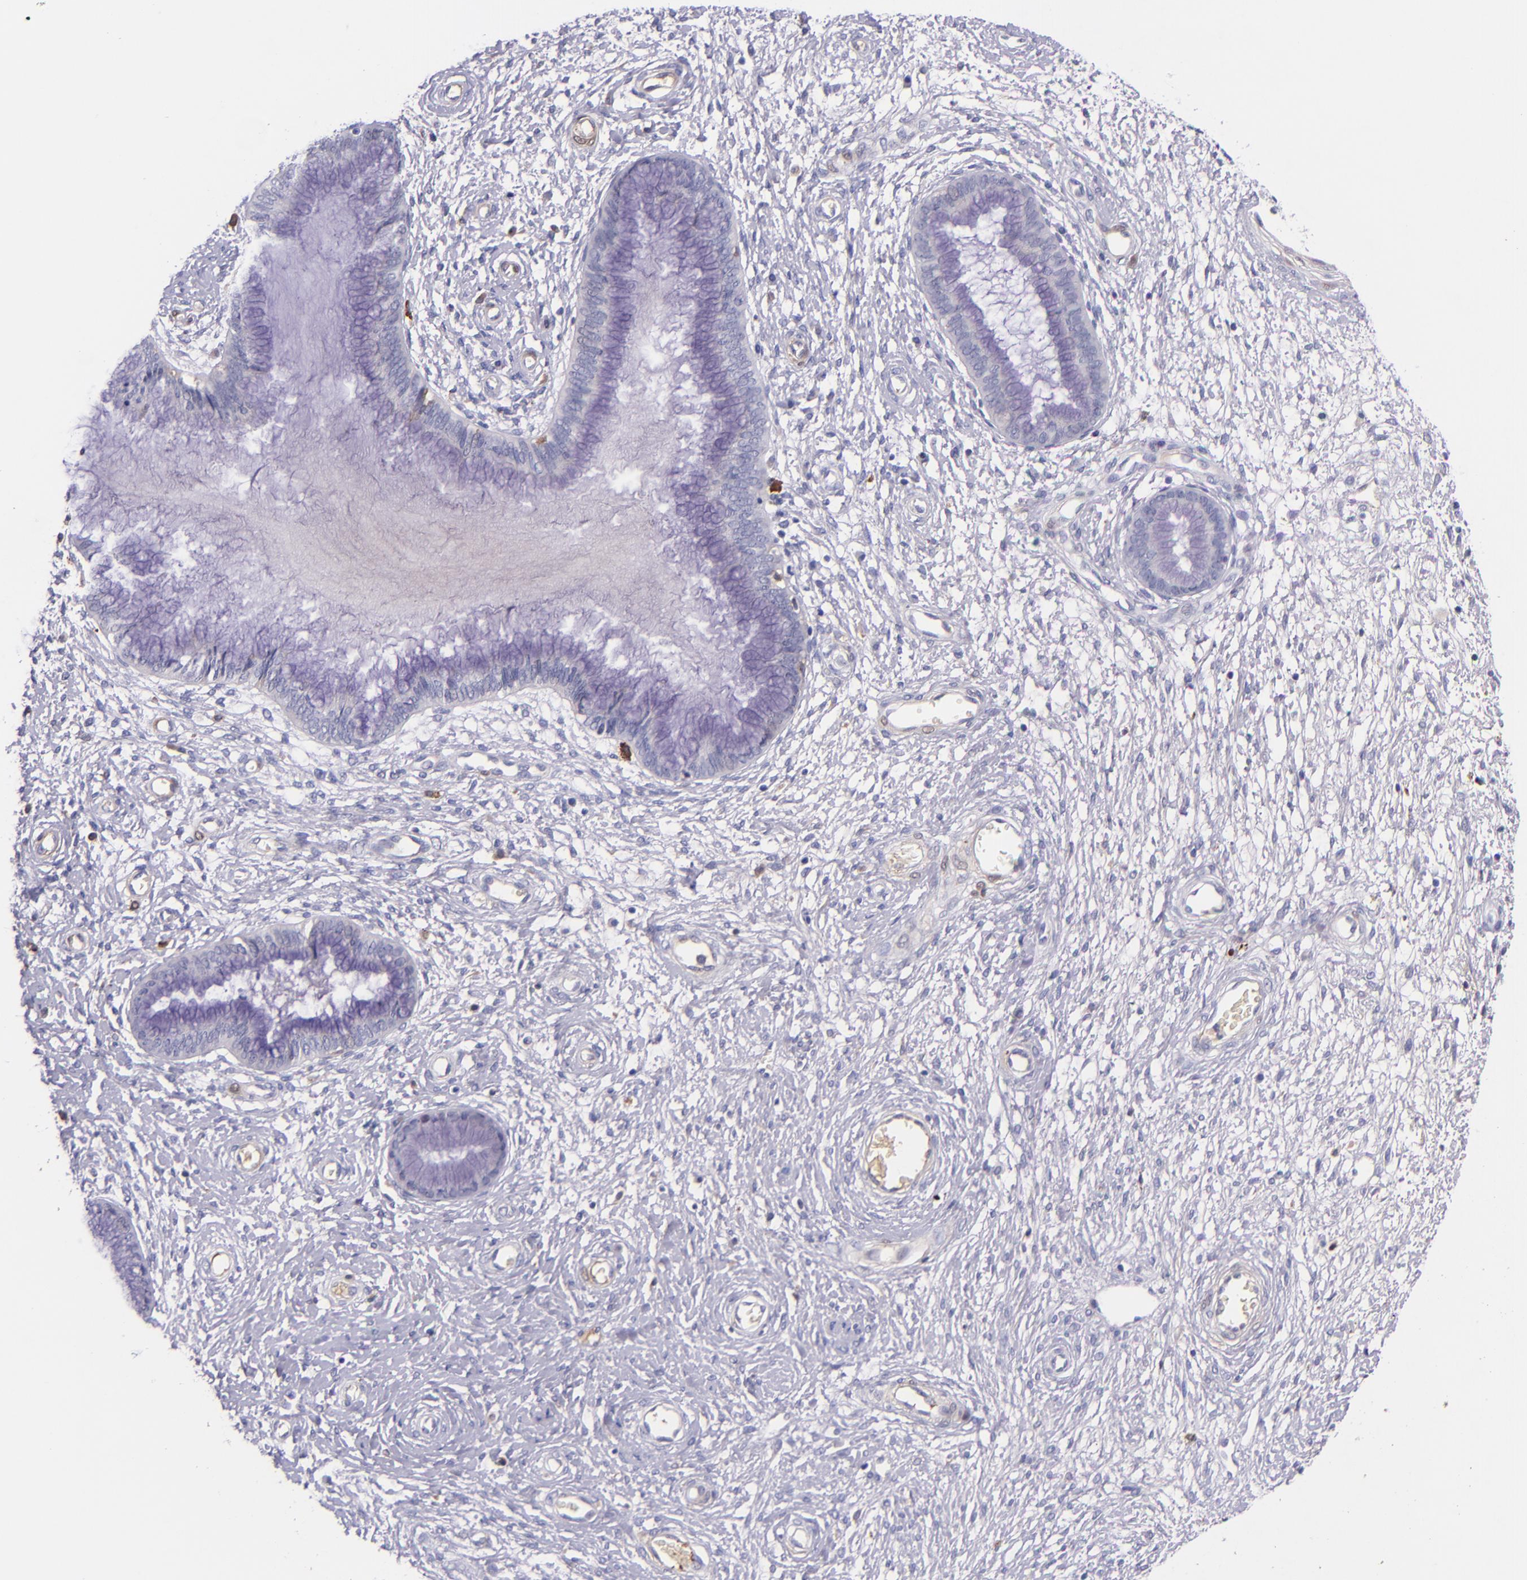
{"staining": {"intensity": "negative", "quantity": "none", "location": "none"}, "tissue": "cervix", "cell_type": "Glandular cells", "image_type": "normal", "snomed": [{"axis": "morphology", "description": "Normal tissue, NOS"}, {"axis": "topography", "description": "Cervix"}], "caption": "DAB immunohistochemical staining of unremarkable cervix displays no significant staining in glandular cells.", "gene": "KNG1", "patient": {"sex": "female", "age": 55}}